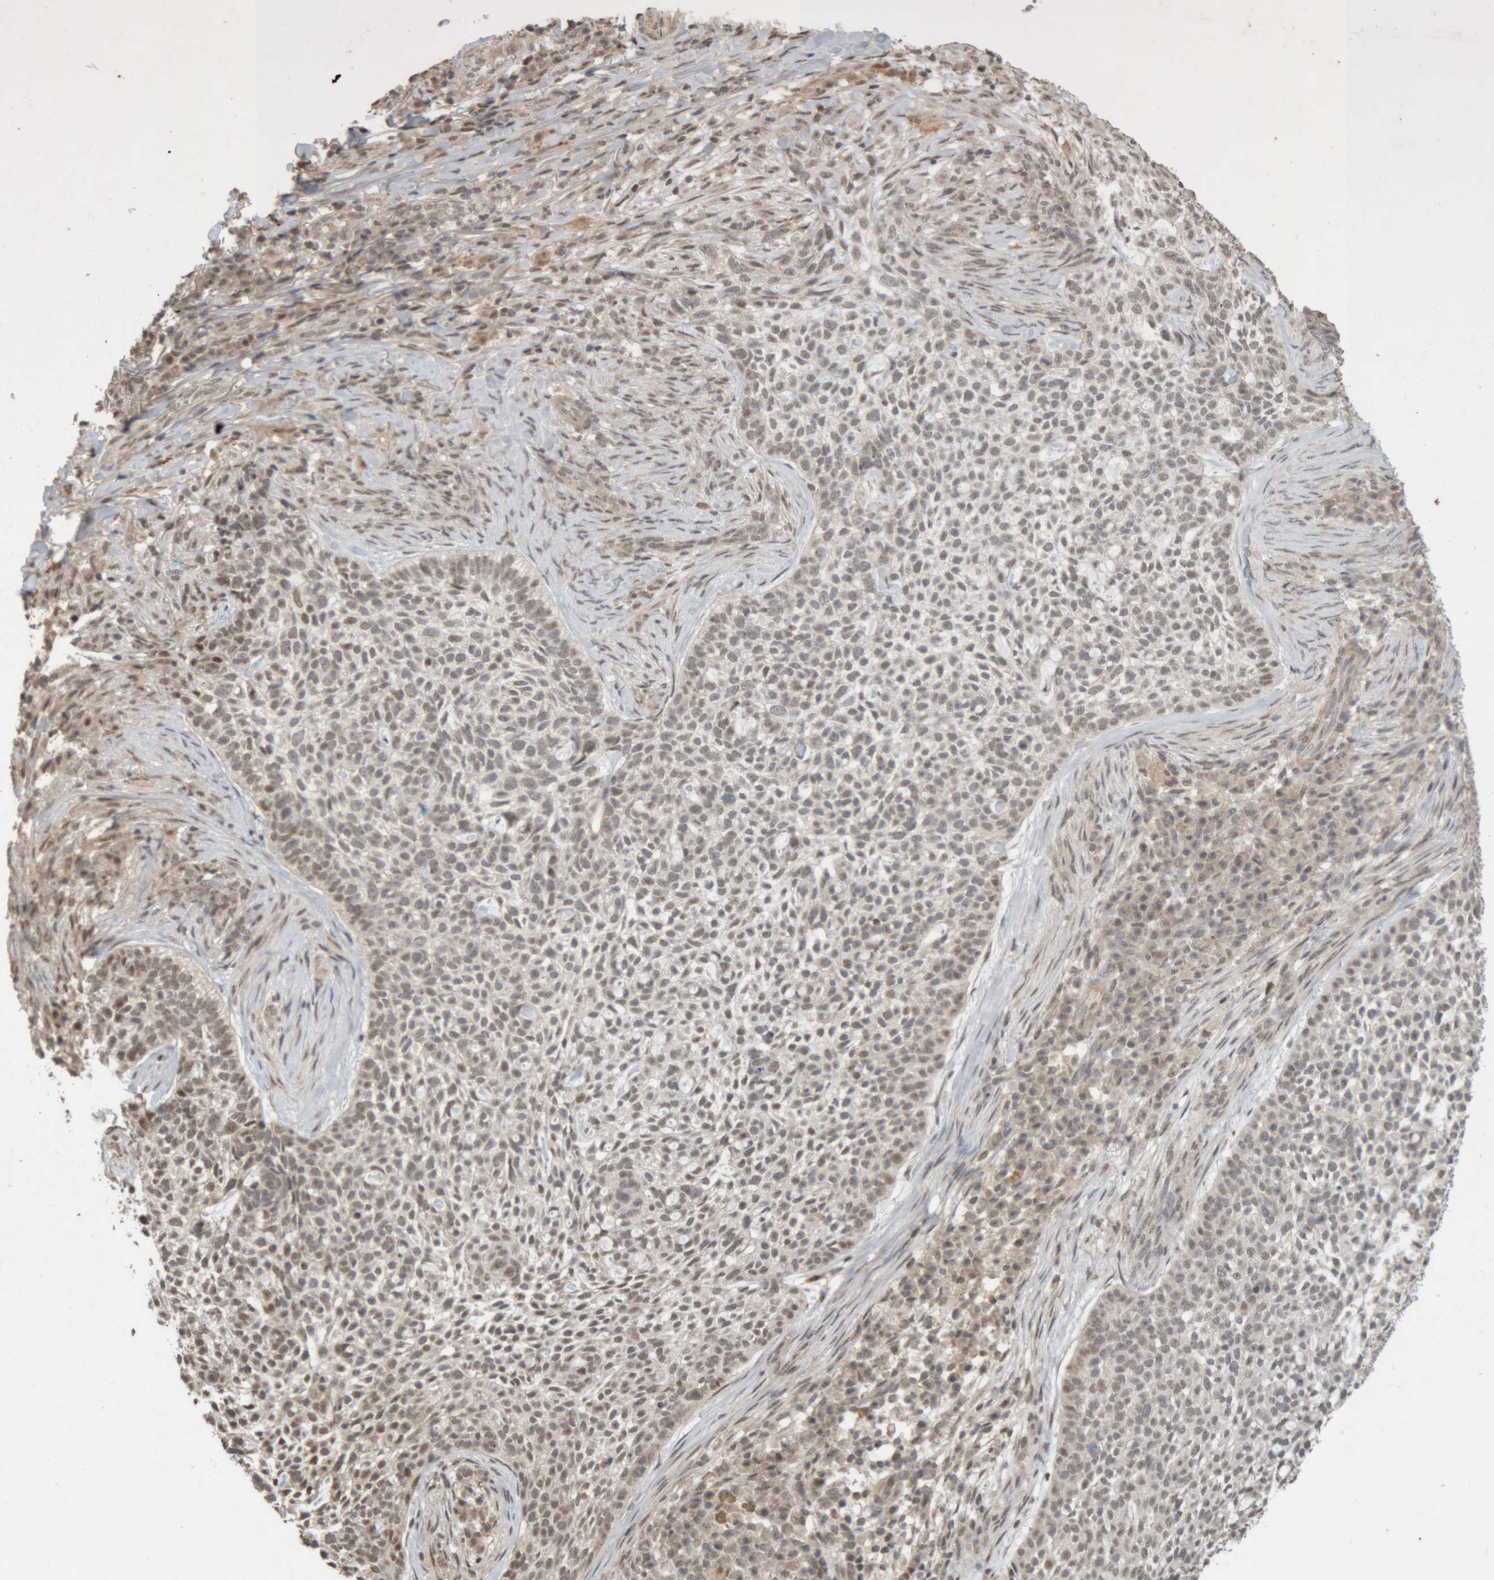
{"staining": {"intensity": "weak", "quantity": "25%-75%", "location": "nuclear"}, "tissue": "skin cancer", "cell_type": "Tumor cells", "image_type": "cancer", "snomed": [{"axis": "morphology", "description": "Basal cell carcinoma"}, {"axis": "topography", "description": "Skin"}], "caption": "Human skin basal cell carcinoma stained with a protein marker shows weak staining in tumor cells.", "gene": "KEAP1", "patient": {"sex": "female", "age": 64}}